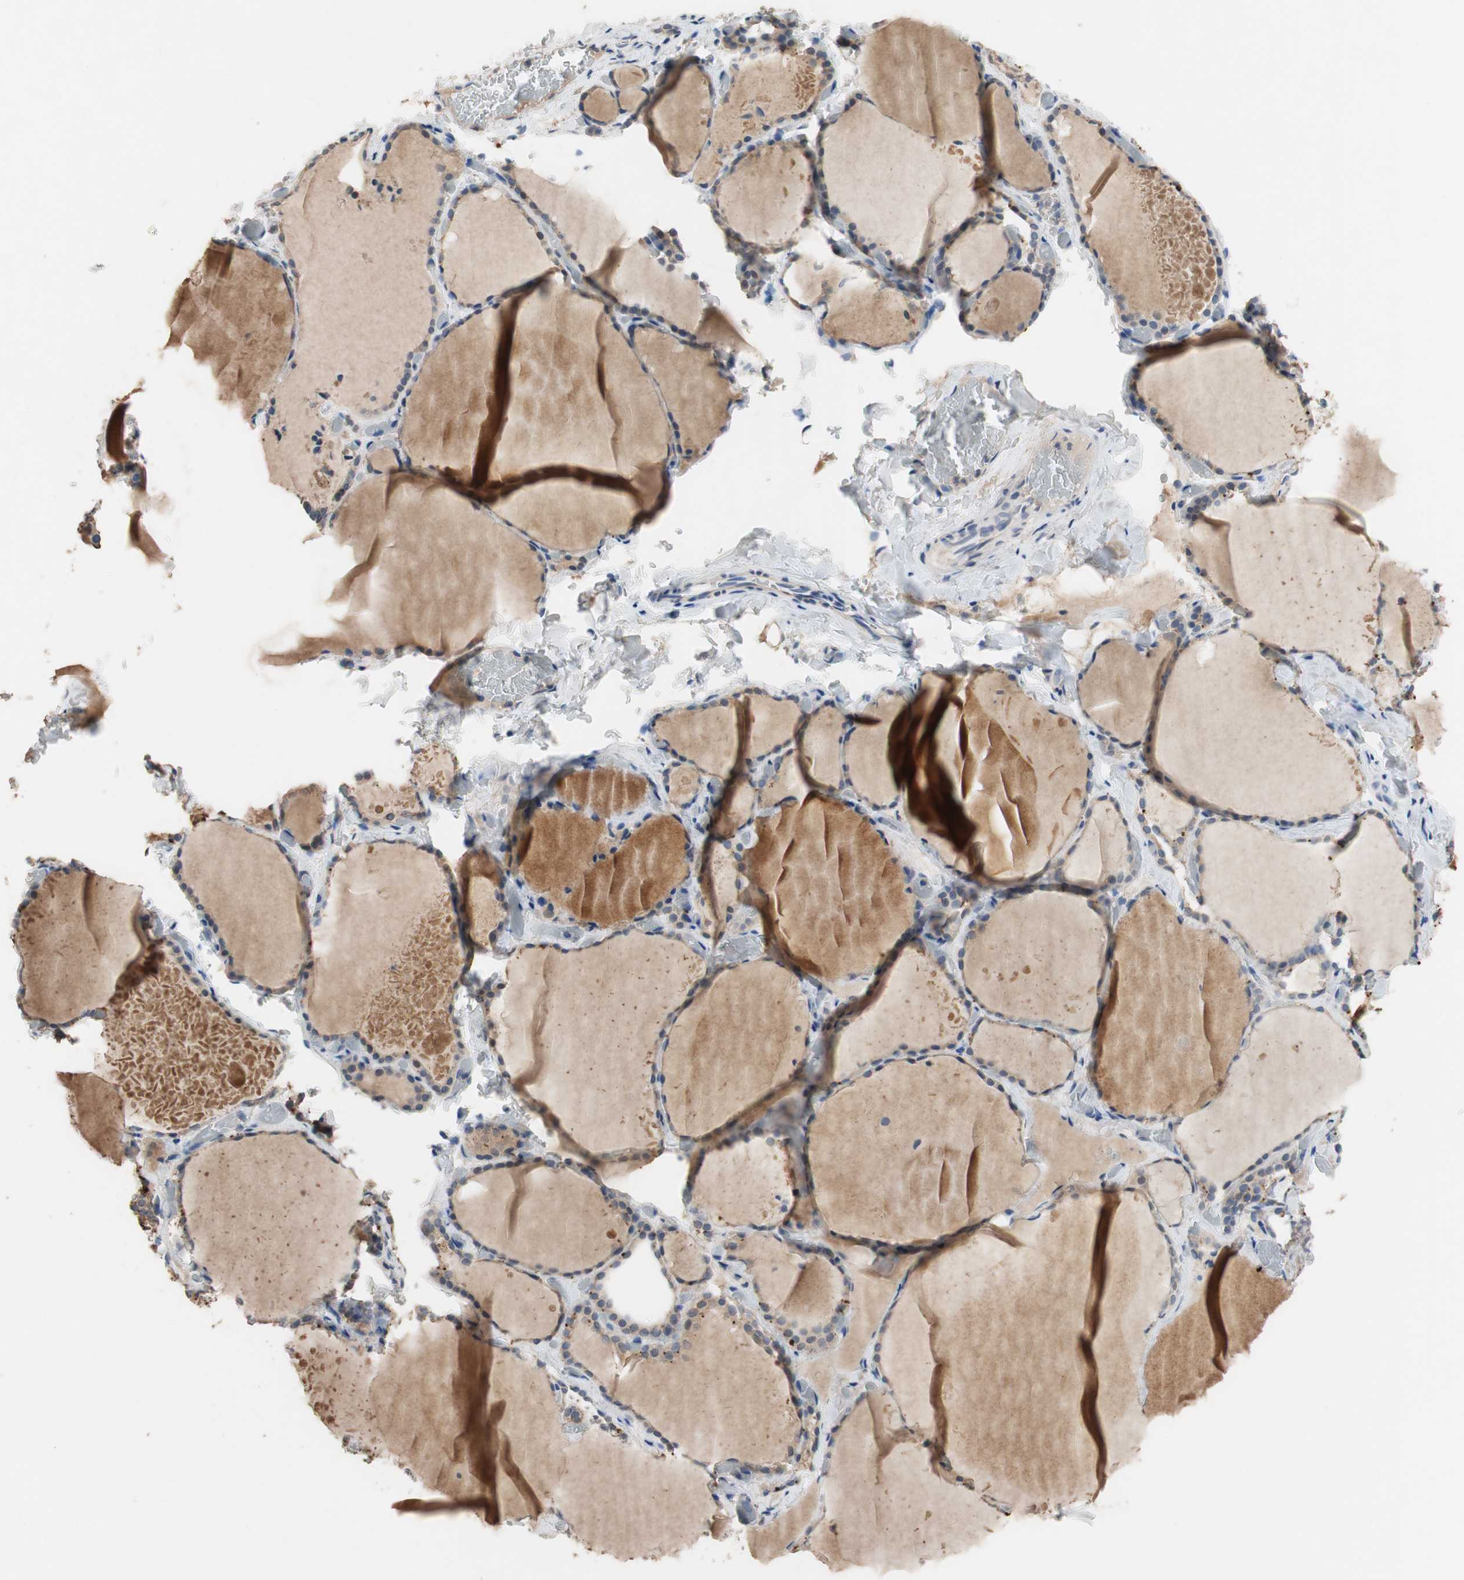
{"staining": {"intensity": "moderate", "quantity": "25%-75%", "location": "cytoplasmic/membranous"}, "tissue": "thyroid gland", "cell_type": "Glandular cells", "image_type": "normal", "snomed": [{"axis": "morphology", "description": "Normal tissue, NOS"}, {"axis": "topography", "description": "Thyroid gland"}], "caption": "Thyroid gland stained with a brown dye reveals moderate cytoplasmic/membranous positive staining in about 25%-75% of glandular cells.", "gene": "ADAP1", "patient": {"sex": "female", "age": 22}}